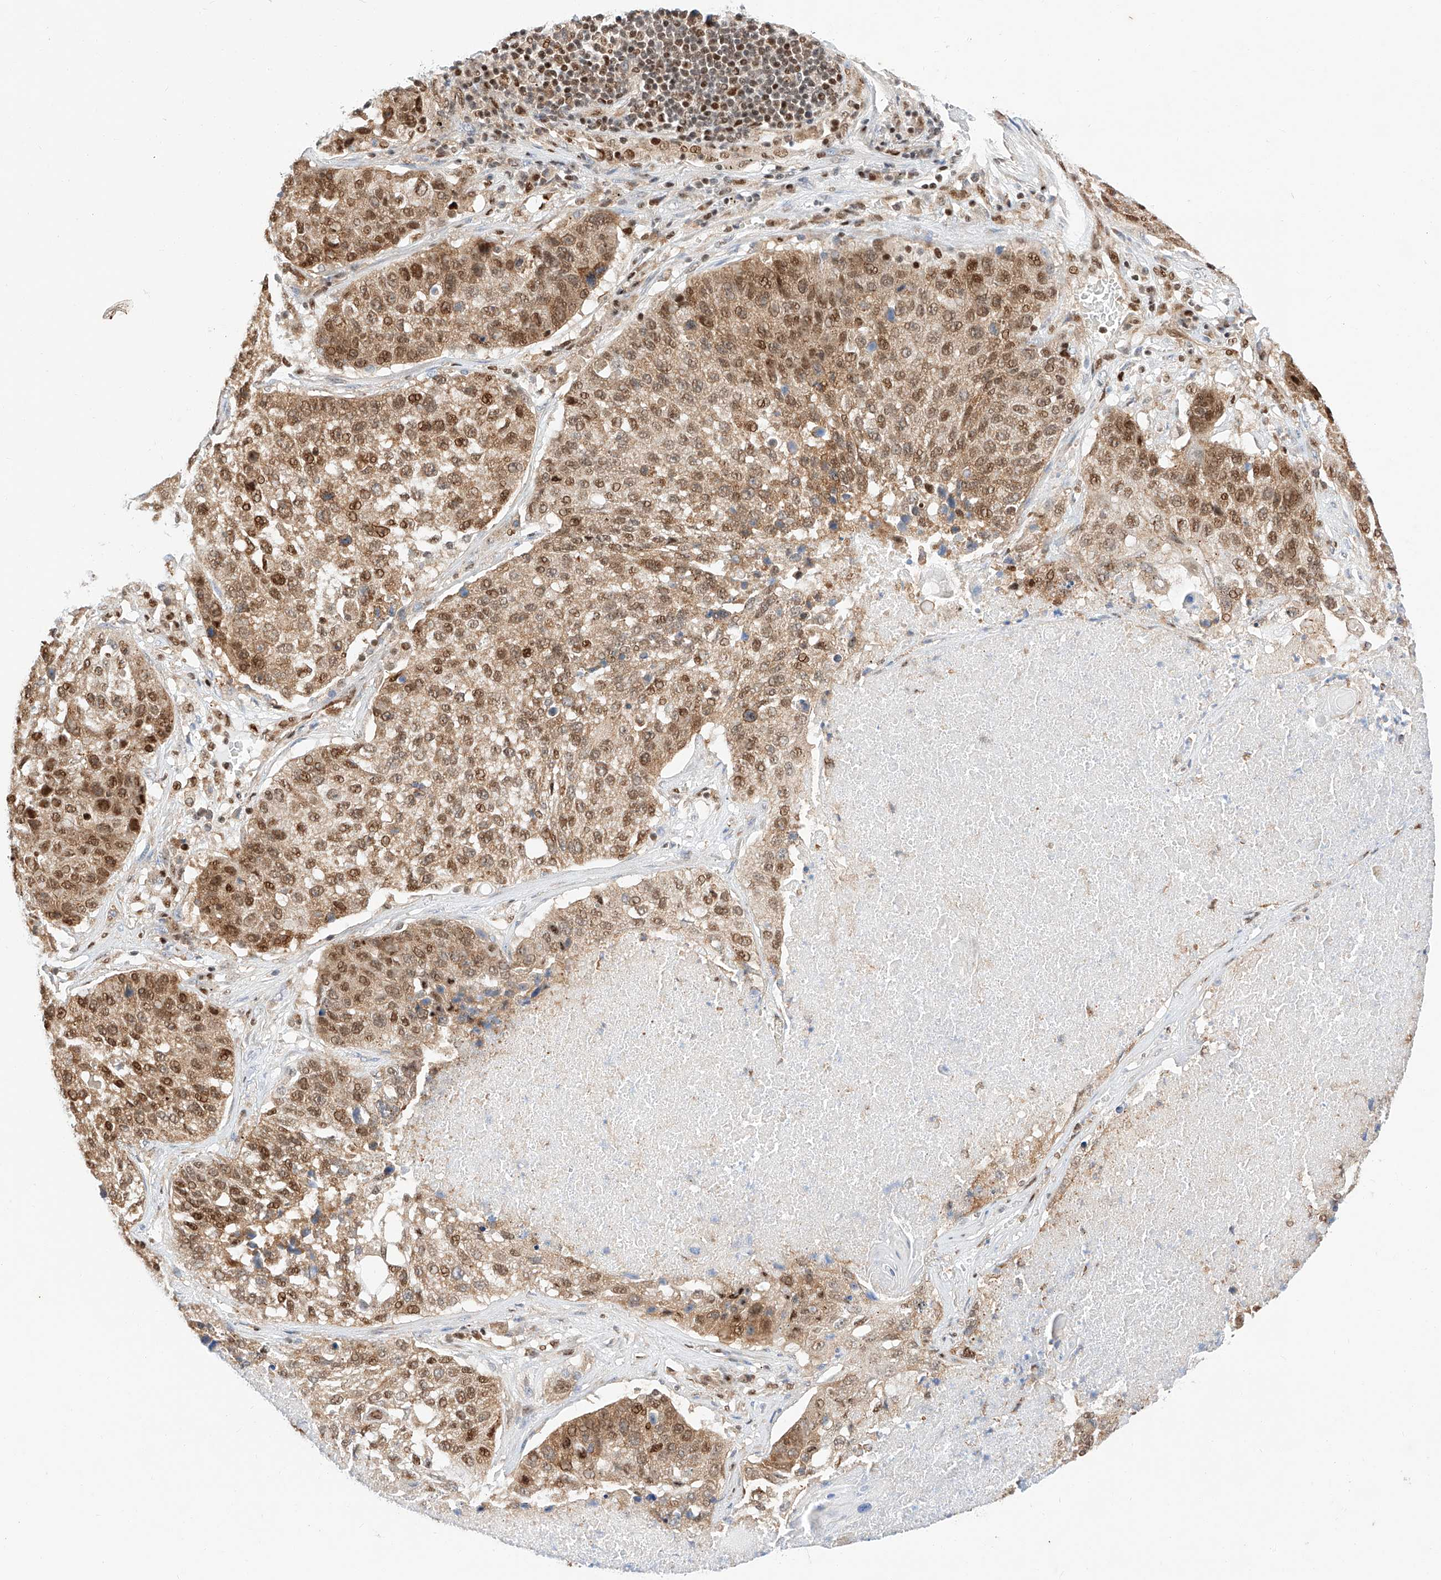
{"staining": {"intensity": "moderate", "quantity": ">75%", "location": "cytoplasmic/membranous,nuclear"}, "tissue": "lung cancer", "cell_type": "Tumor cells", "image_type": "cancer", "snomed": [{"axis": "morphology", "description": "Squamous cell carcinoma, NOS"}, {"axis": "topography", "description": "Lung"}], "caption": "A brown stain shows moderate cytoplasmic/membranous and nuclear positivity of a protein in lung squamous cell carcinoma tumor cells.", "gene": "HDAC9", "patient": {"sex": "male", "age": 61}}